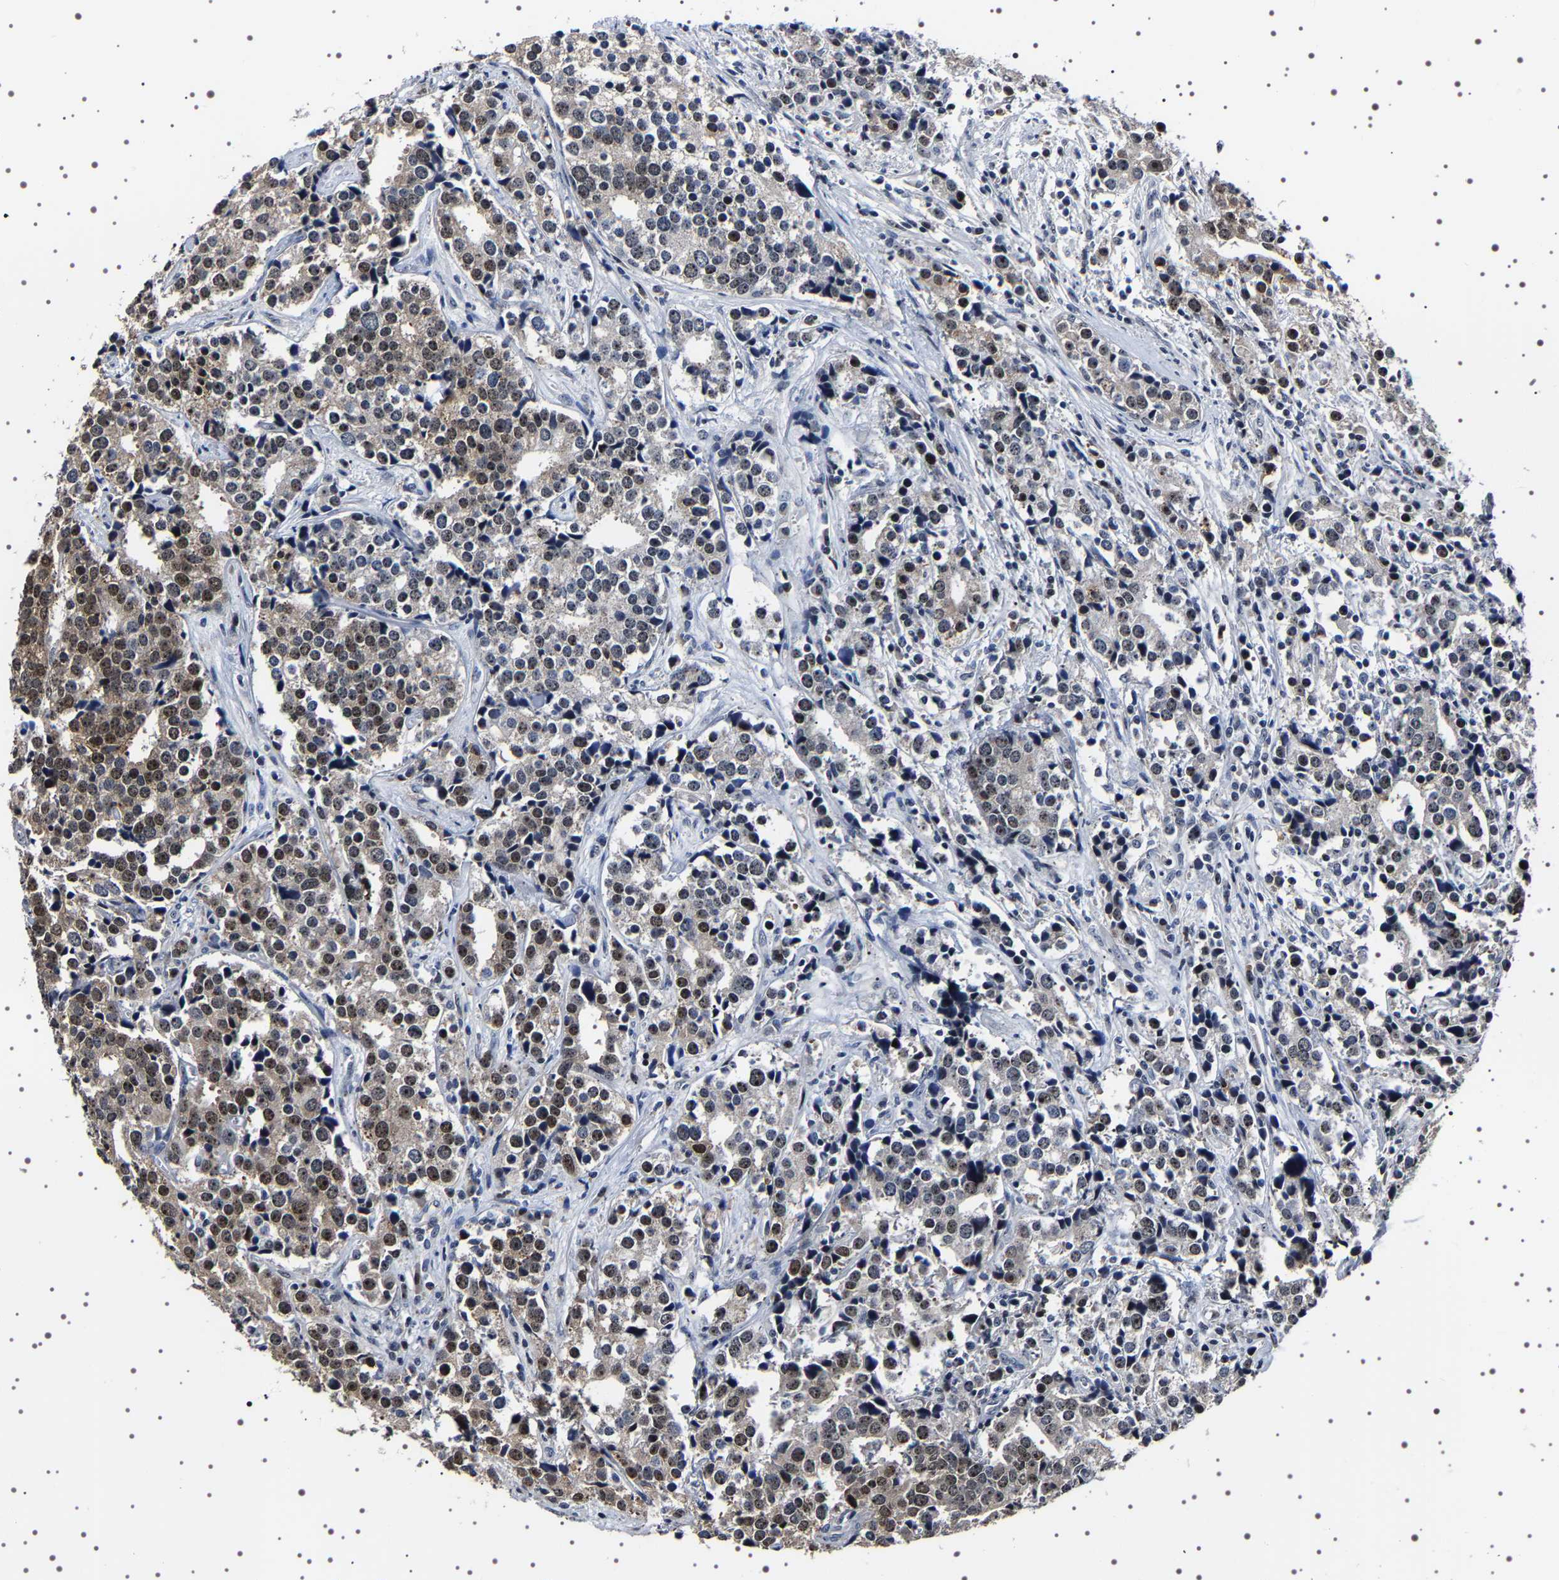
{"staining": {"intensity": "moderate", "quantity": "25%-75%", "location": "nuclear"}, "tissue": "prostate cancer", "cell_type": "Tumor cells", "image_type": "cancer", "snomed": [{"axis": "morphology", "description": "Adenocarcinoma, High grade"}, {"axis": "topography", "description": "Prostate"}], "caption": "IHC (DAB (3,3'-diaminobenzidine)) staining of human high-grade adenocarcinoma (prostate) displays moderate nuclear protein positivity in approximately 25%-75% of tumor cells.", "gene": "GNL3", "patient": {"sex": "male", "age": 71}}